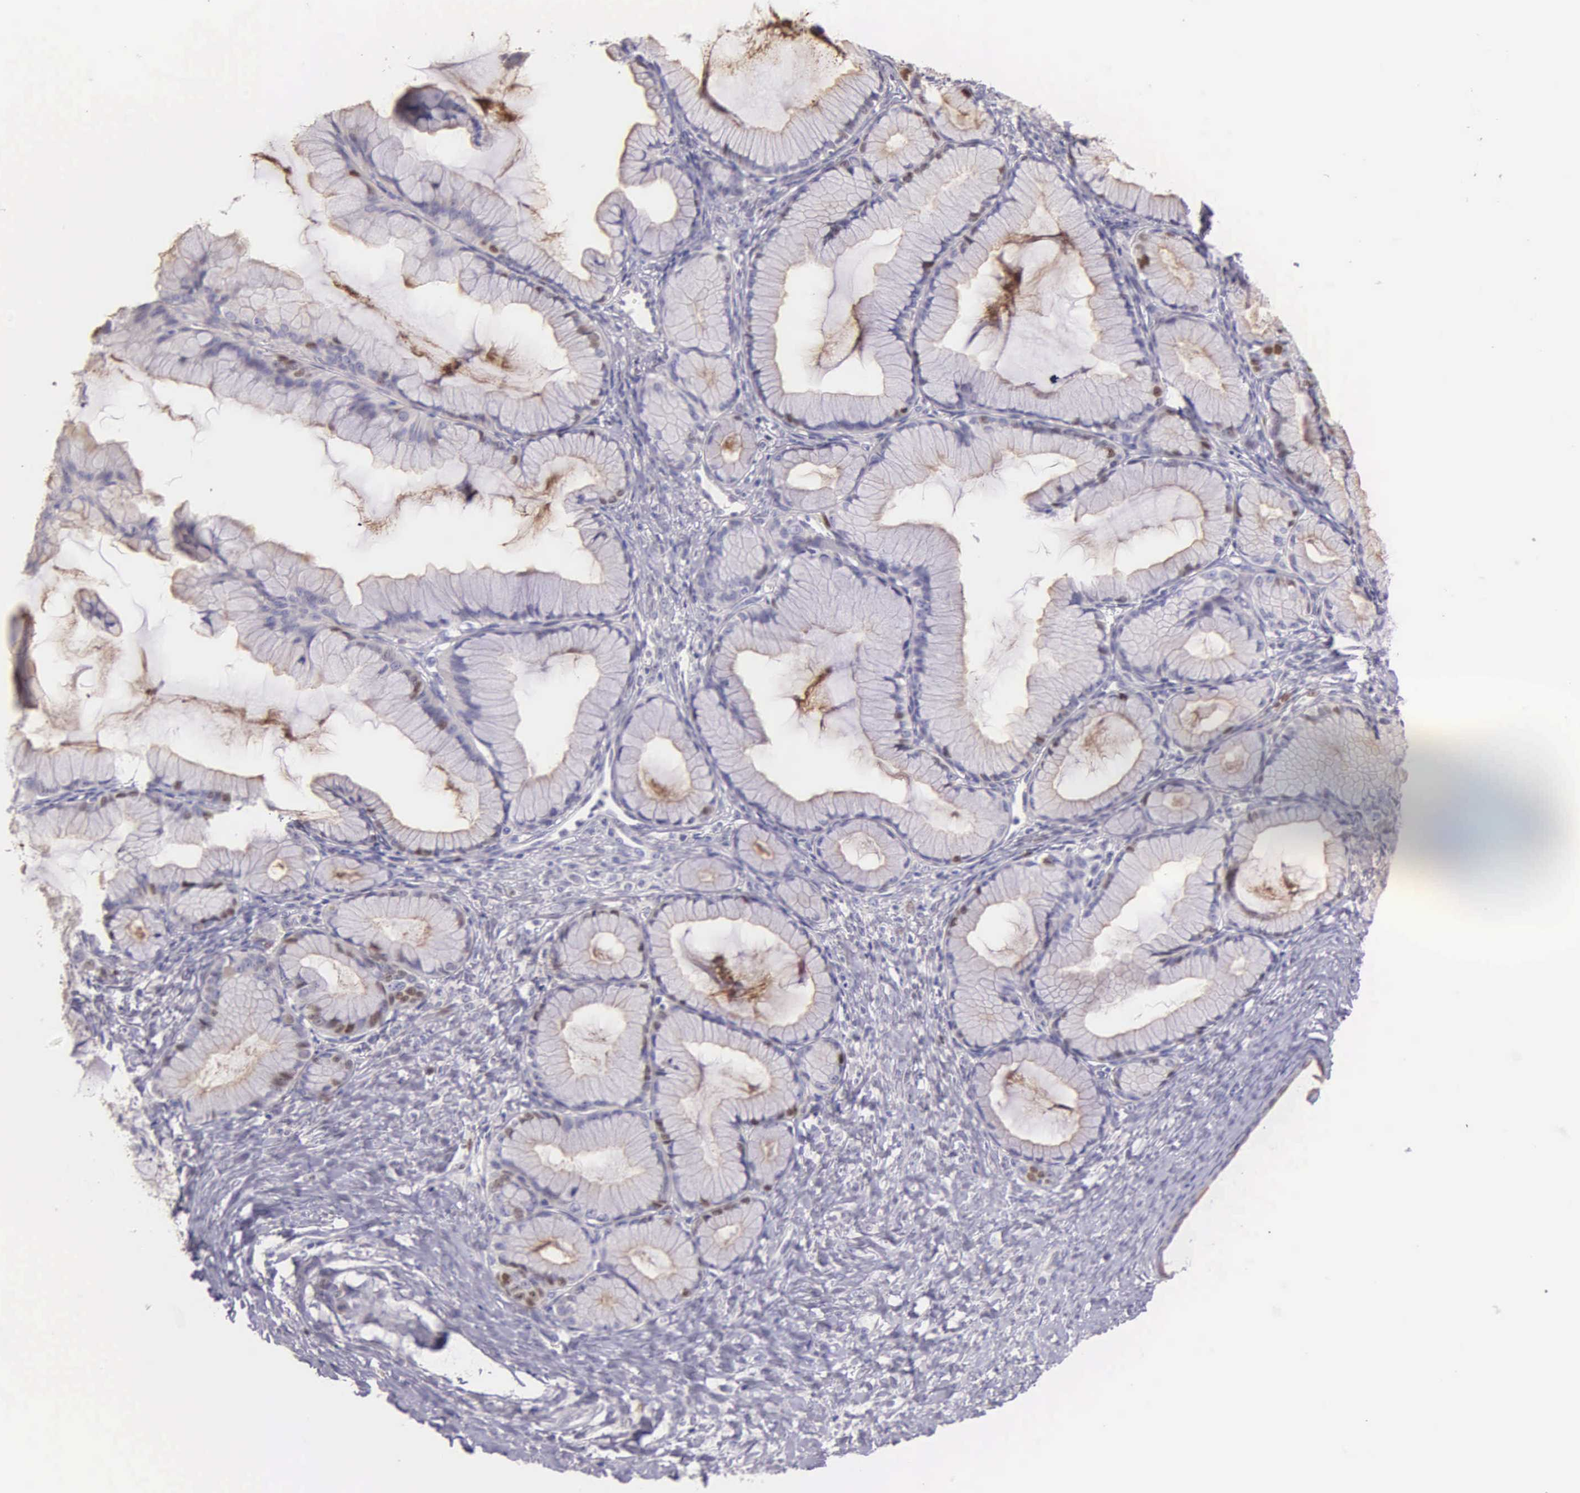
{"staining": {"intensity": "moderate", "quantity": "<25%", "location": "nuclear"}, "tissue": "ovarian cancer", "cell_type": "Tumor cells", "image_type": "cancer", "snomed": [{"axis": "morphology", "description": "Cystadenocarcinoma, mucinous, NOS"}, {"axis": "topography", "description": "Ovary"}], "caption": "Immunohistochemical staining of ovarian mucinous cystadenocarcinoma exhibits low levels of moderate nuclear positivity in about <25% of tumor cells. Ihc stains the protein in brown and the nuclei are stained blue.", "gene": "MCM5", "patient": {"sex": "female", "age": 41}}